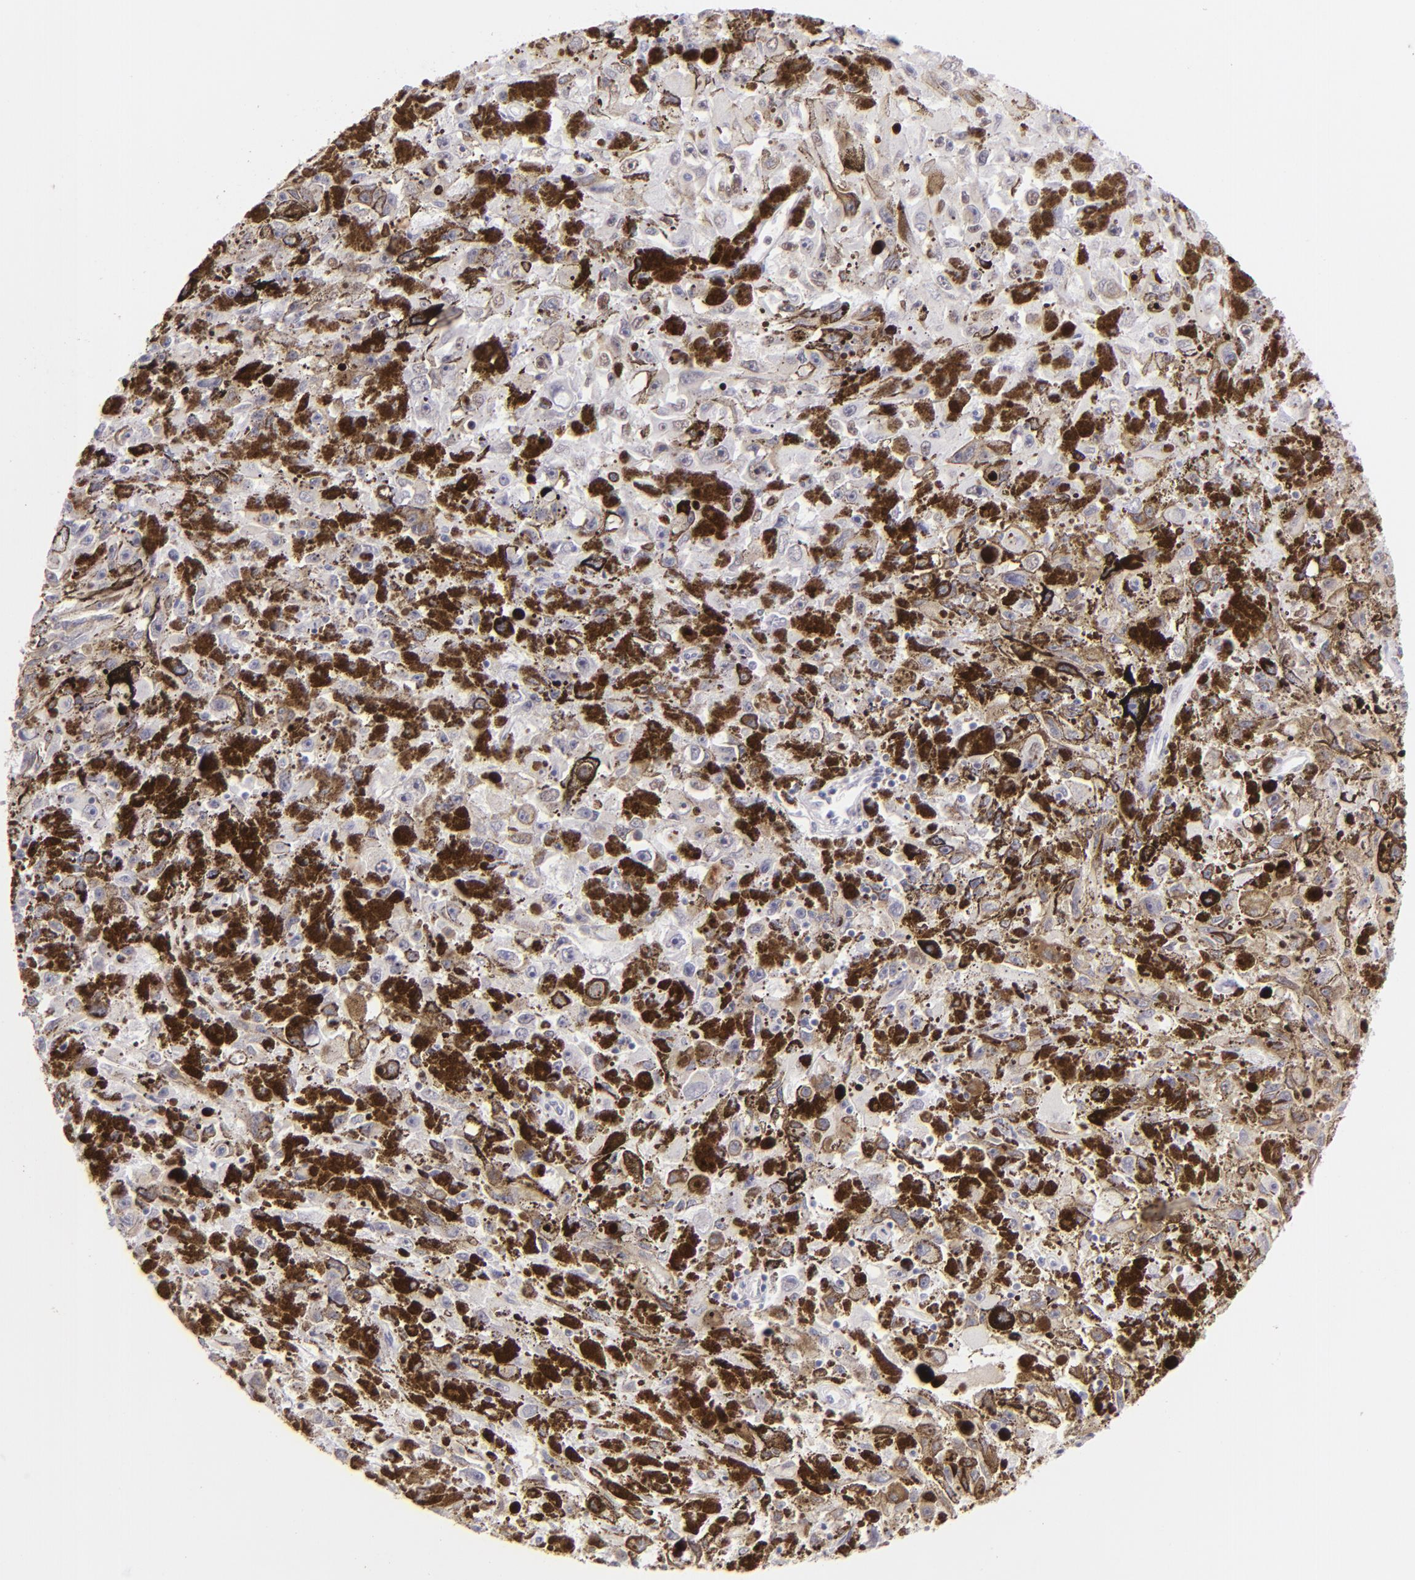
{"staining": {"intensity": "negative", "quantity": "none", "location": "none"}, "tissue": "melanoma", "cell_type": "Tumor cells", "image_type": "cancer", "snomed": [{"axis": "morphology", "description": "Malignant melanoma, NOS"}, {"axis": "topography", "description": "Skin"}], "caption": "Immunohistochemistry (IHC) micrograph of human melanoma stained for a protein (brown), which reveals no staining in tumor cells.", "gene": "POU2F1", "patient": {"sex": "female", "age": 104}}